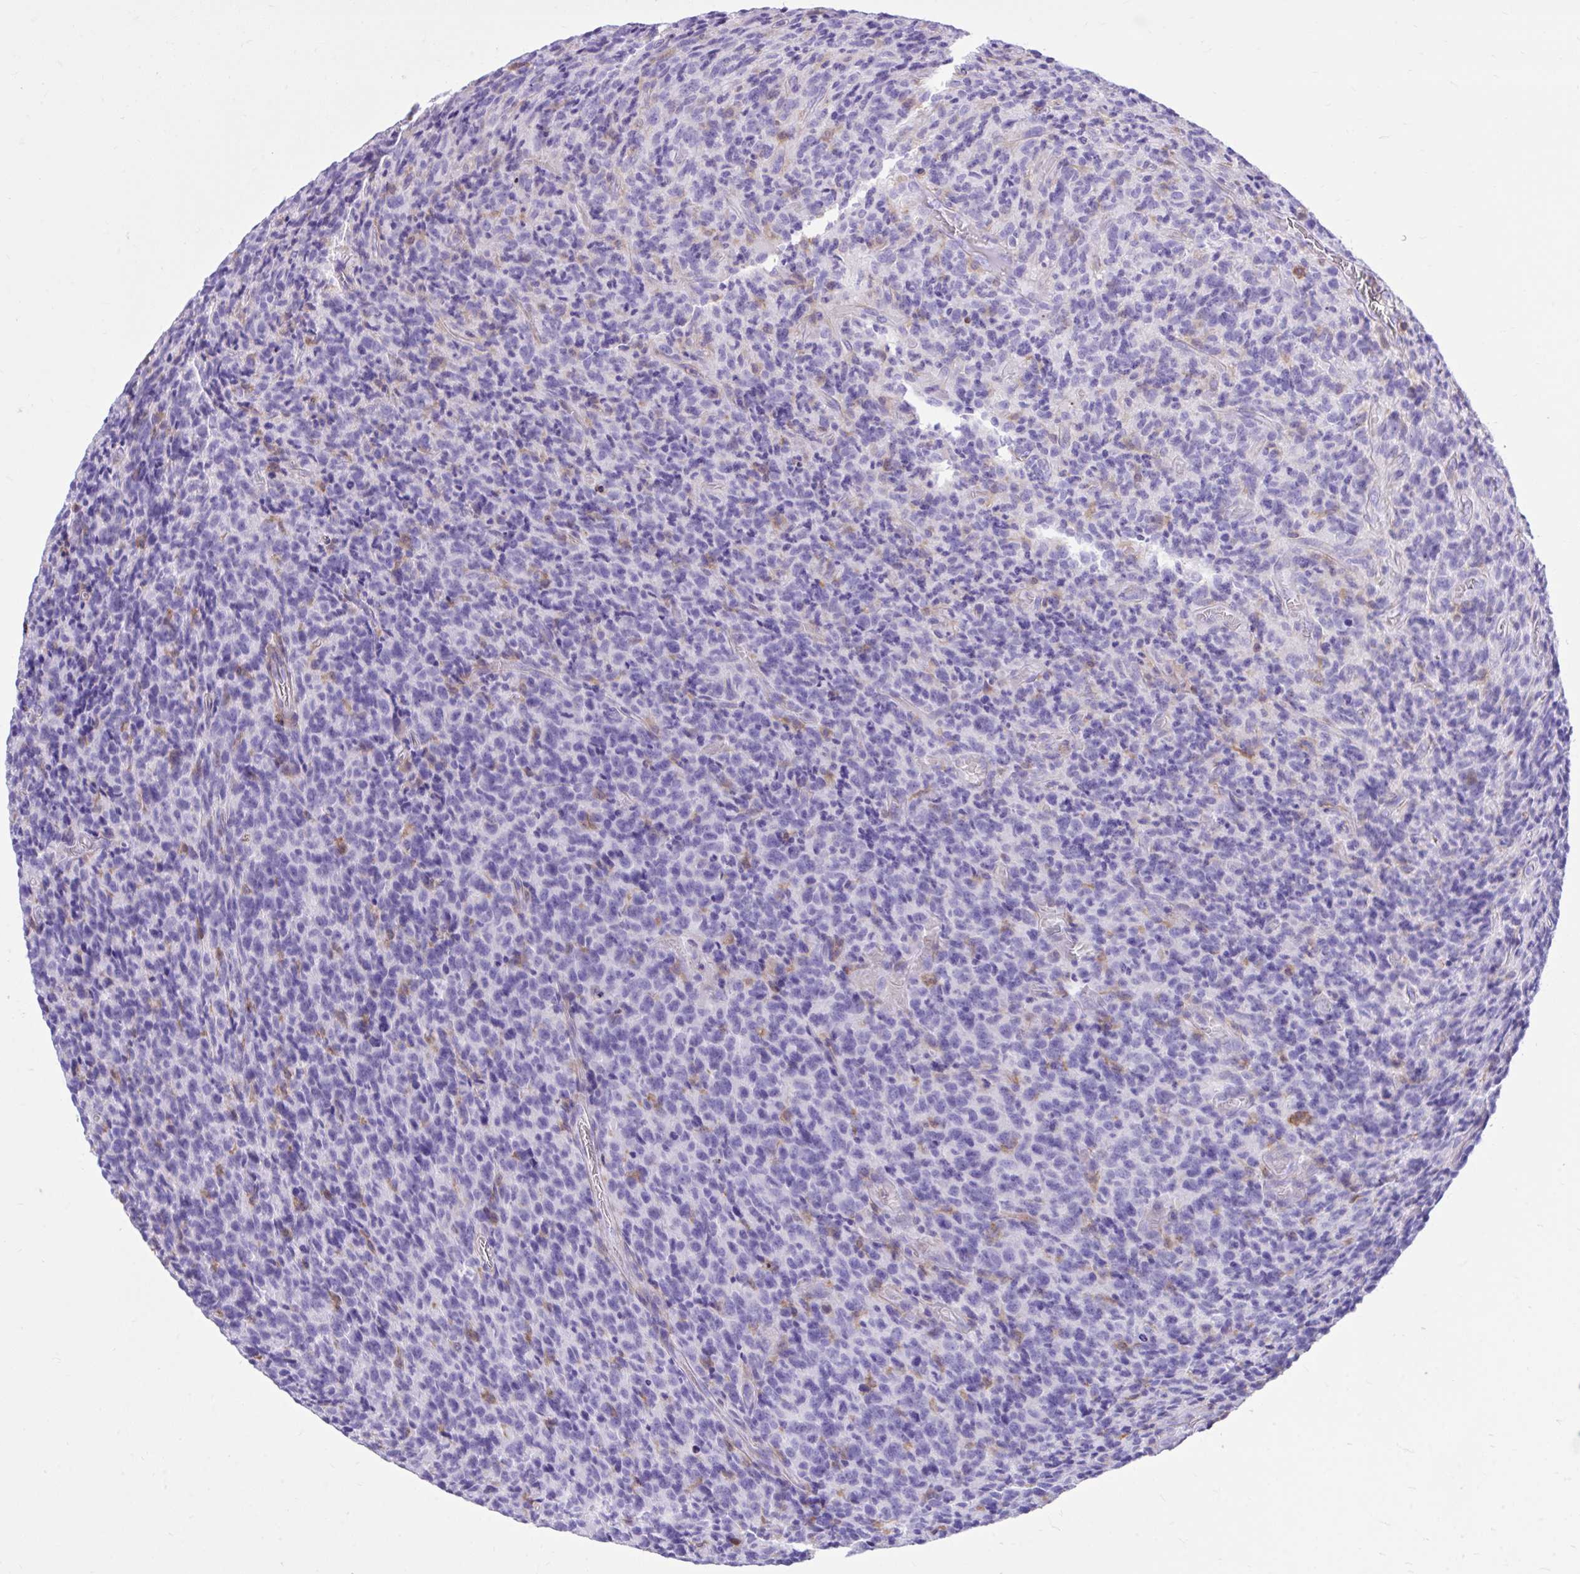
{"staining": {"intensity": "negative", "quantity": "none", "location": "none"}, "tissue": "glioma", "cell_type": "Tumor cells", "image_type": "cancer", "snomed": [{"axis": "morphology", "description": "Glioma, malignant, High grade"}, {"axis": "topography", "description": "Brain"}], "caption": "The IHC histopathology image has no significant staining in tumor cells of malignant high-grade glioma tissue.", "gene": "TLR7", "patient": {"sex": "male", "age": 76}}